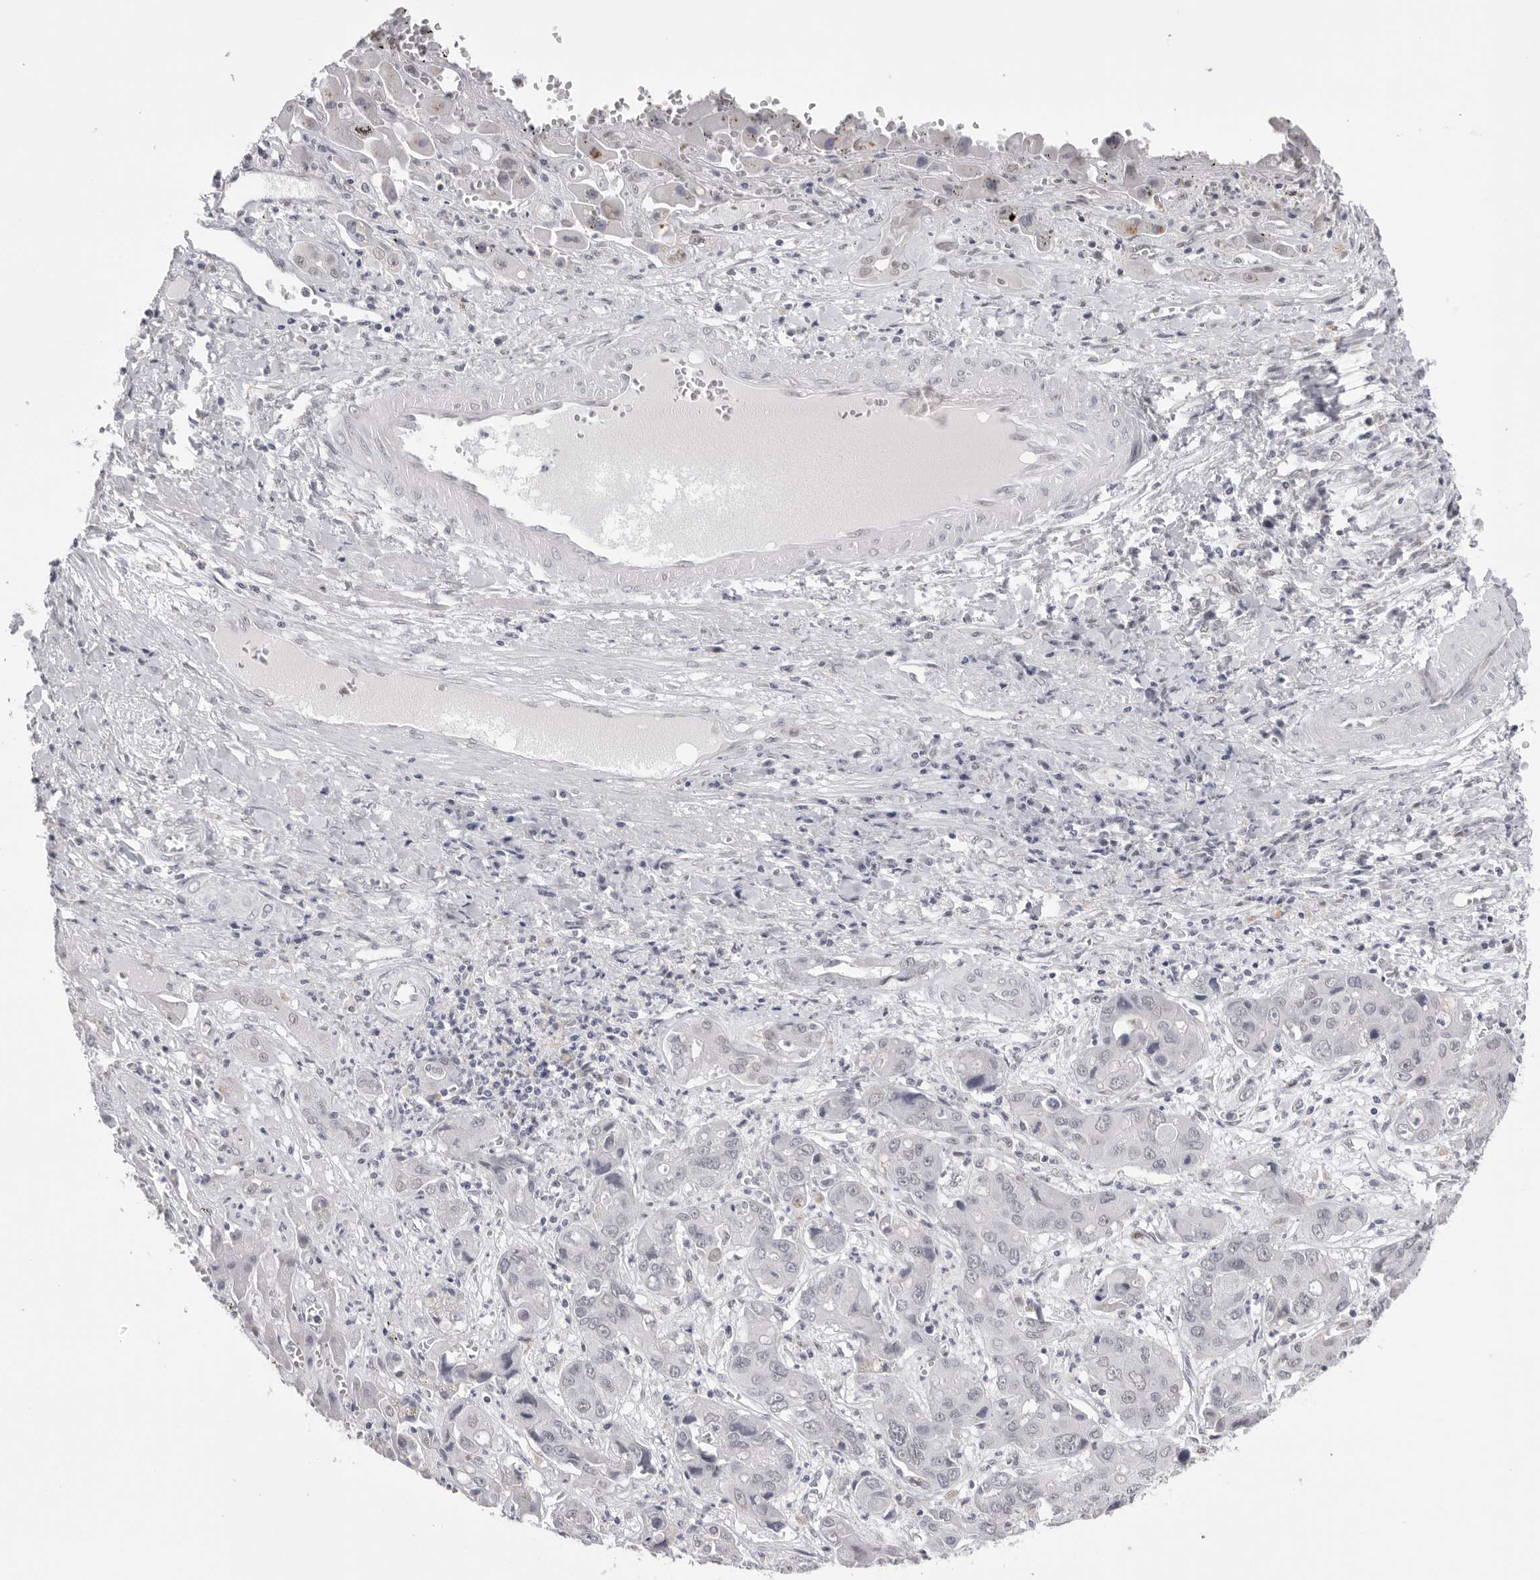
{"staining": {"intensity": "negative", "quantity": "none", "location": "none"}, "tissue": "liver cancer", "cell_type": "Tumor cells", "image_type": "cancer", "snomed": [{"axis": "morphology", "description": "Cholangiocarcinoma"}, {"axis": "topography", "description": "Liver"}], "caption": "IHC micrograph of human liver cholangiocarcinoma stained for a protein (brown), which shows no positivity in tumor cells.", "gene": "BCLAF3", "patient": {"sex": "male", "age": 67}}